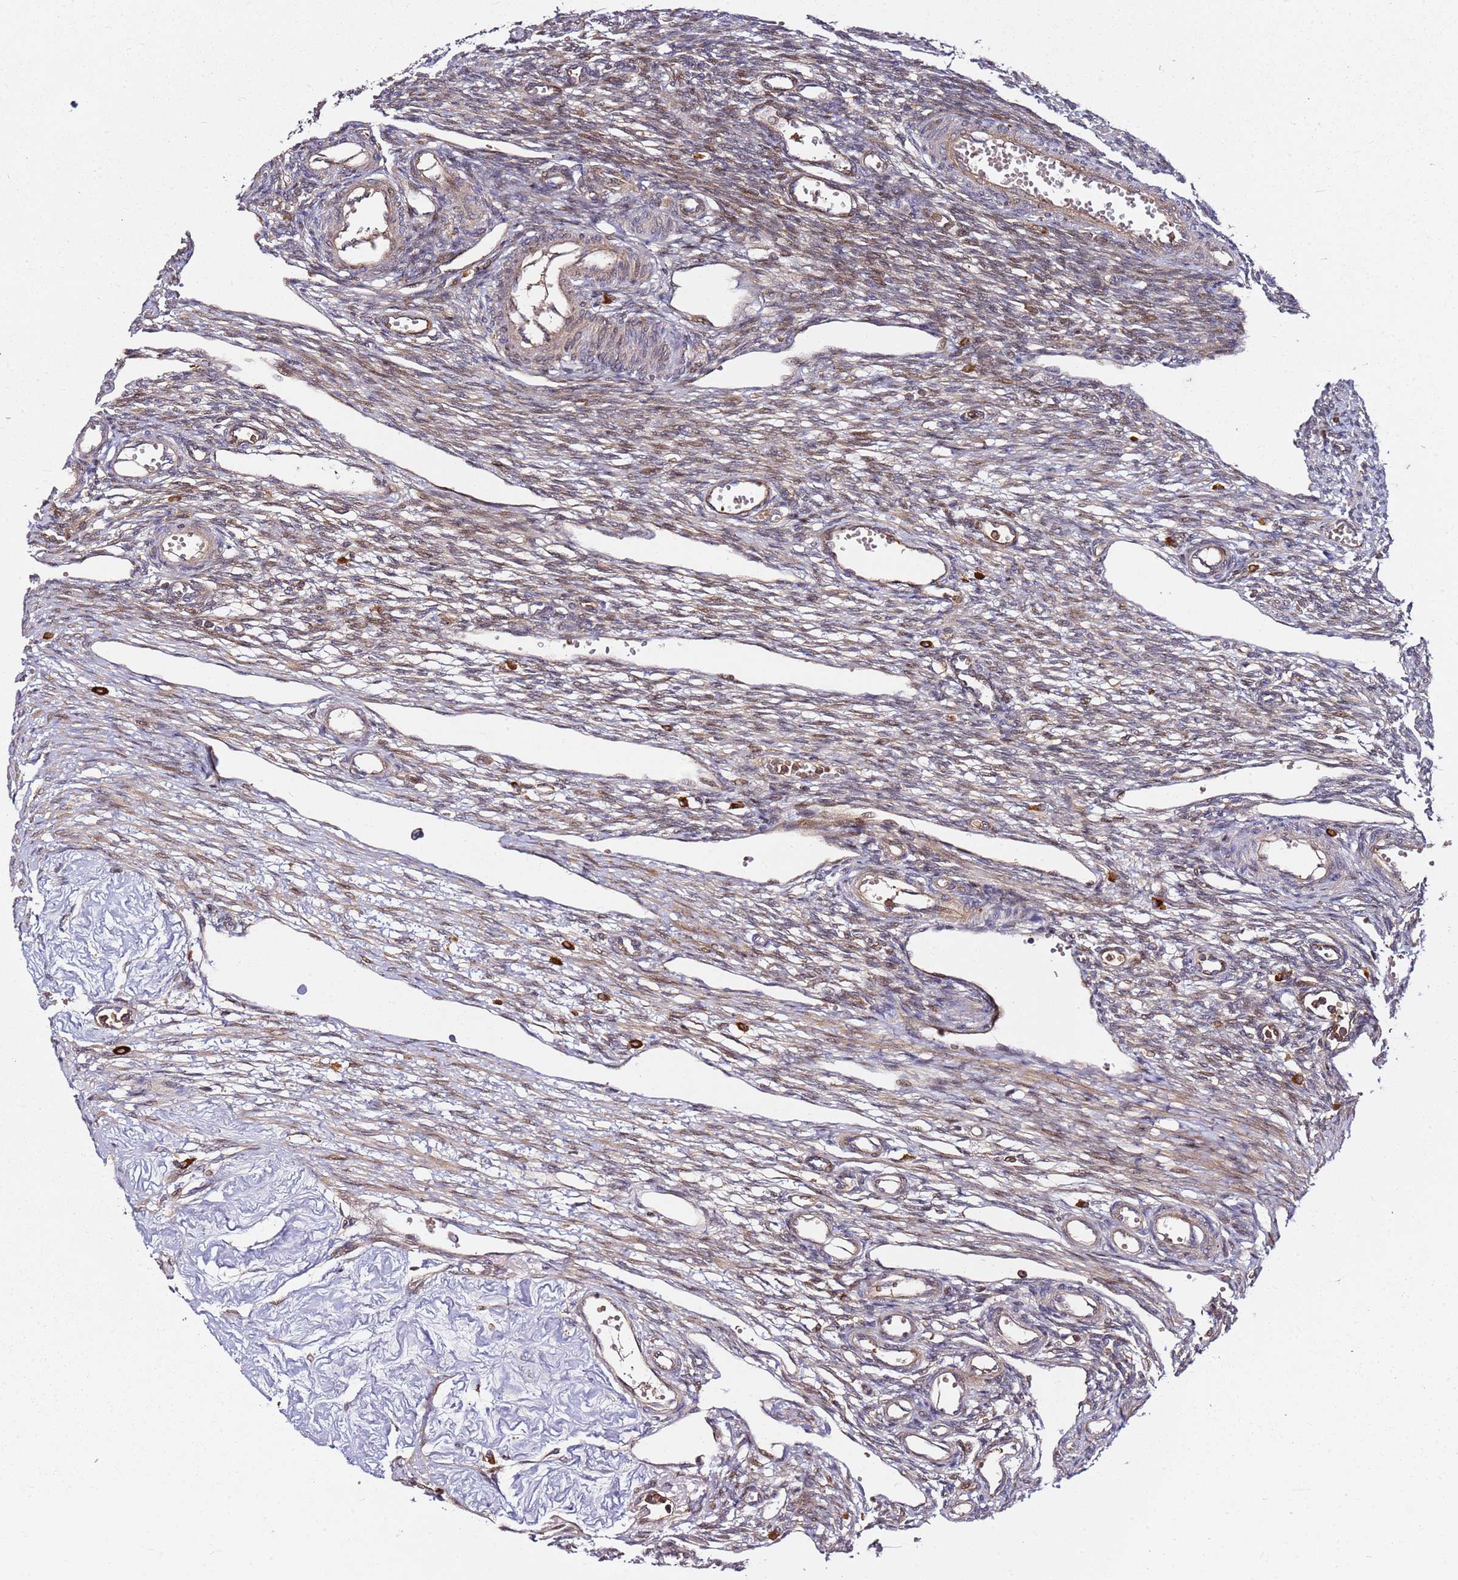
{"staining": {"intensity": "weak", "quantity": ">75%", "location": "cytoplasmic/membranous,nuclear"}, "tissue": "ovary", "cell_type": "Ovarian stroma cells", "image_type": "normal", "snomed": [{"axis": "morphology", "description": "Normal tissue, NOS"}, {"axis": "morphology", "description": "Cyst, NOS"}, {"axis": "topography", "description": "Ovary"}], "caption": "A high-resolution histopathology image shows immunohistochemistry (IHC) staining of unremarkable ovary, which demonstrates weak cytoplasmic/membranous,nuclear expression in approximately >75% of ovarian stroma cells. (DAB IHC with brightfield microscopy, high magnification).", "gene": "PRMT7", "patient": {"sex": "female", "age": 33}}